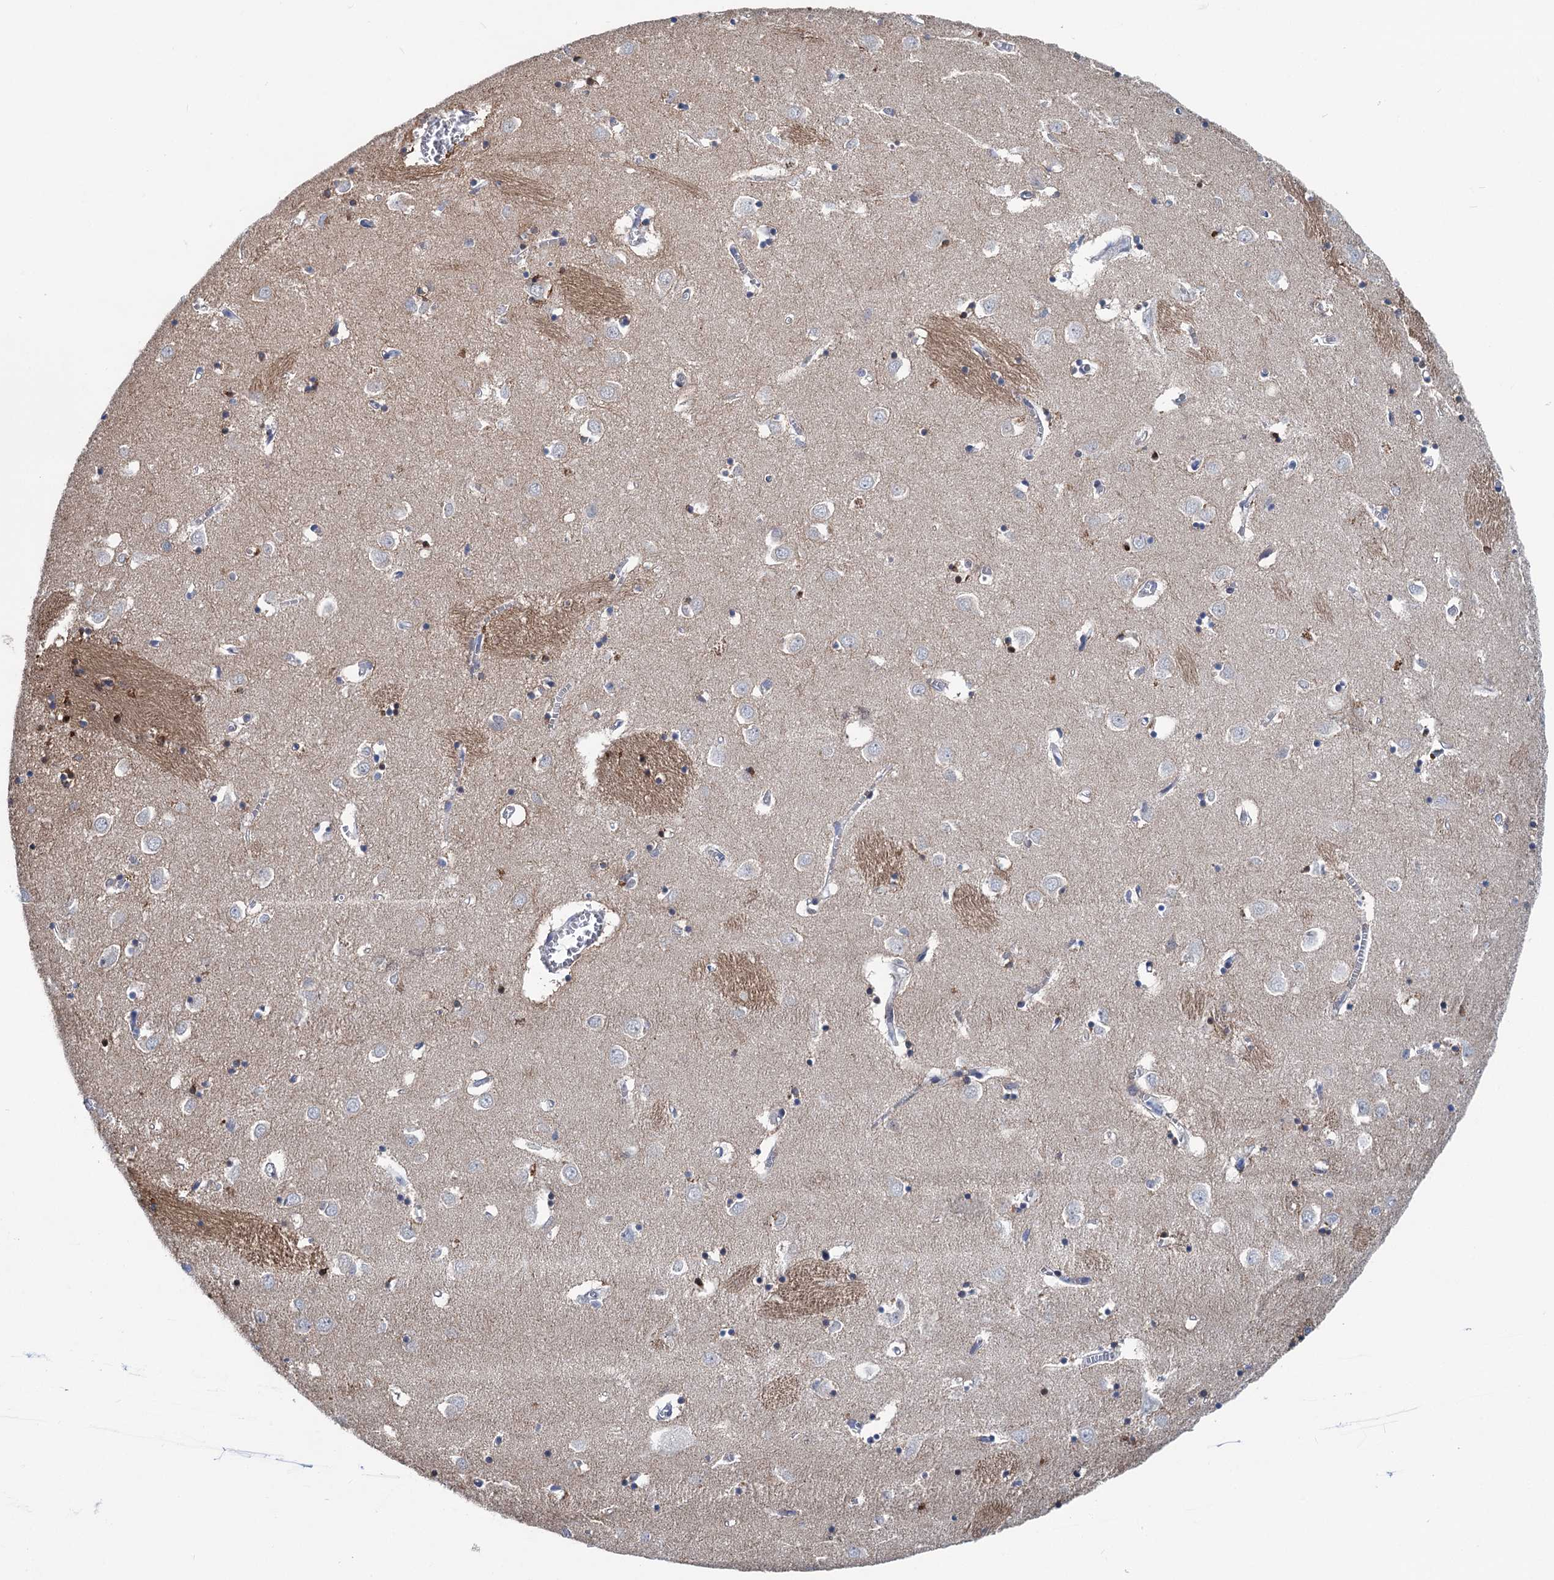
{"staining": {"intensity": "moderate", "quantity": "<25%", "location": "cytoplasmic/membranous"}, "tissue": "caudate", "cell_type": "Glial cells", "image_type": "normal", "snomed": [{"axis": "morphology", "description": "Normal tissue, NOS"}, {"axis": "topography", "description": "Lateral ventricle wall"}], "caption": "This image reveals immunohistochemistry (IHC) staining of unremarkable caudate, with low moderate cytoplasmic/membranous staining in about <25% of glial cells.", "gene": "CHDH", "patient": {"sex": "male", "age": 70}}